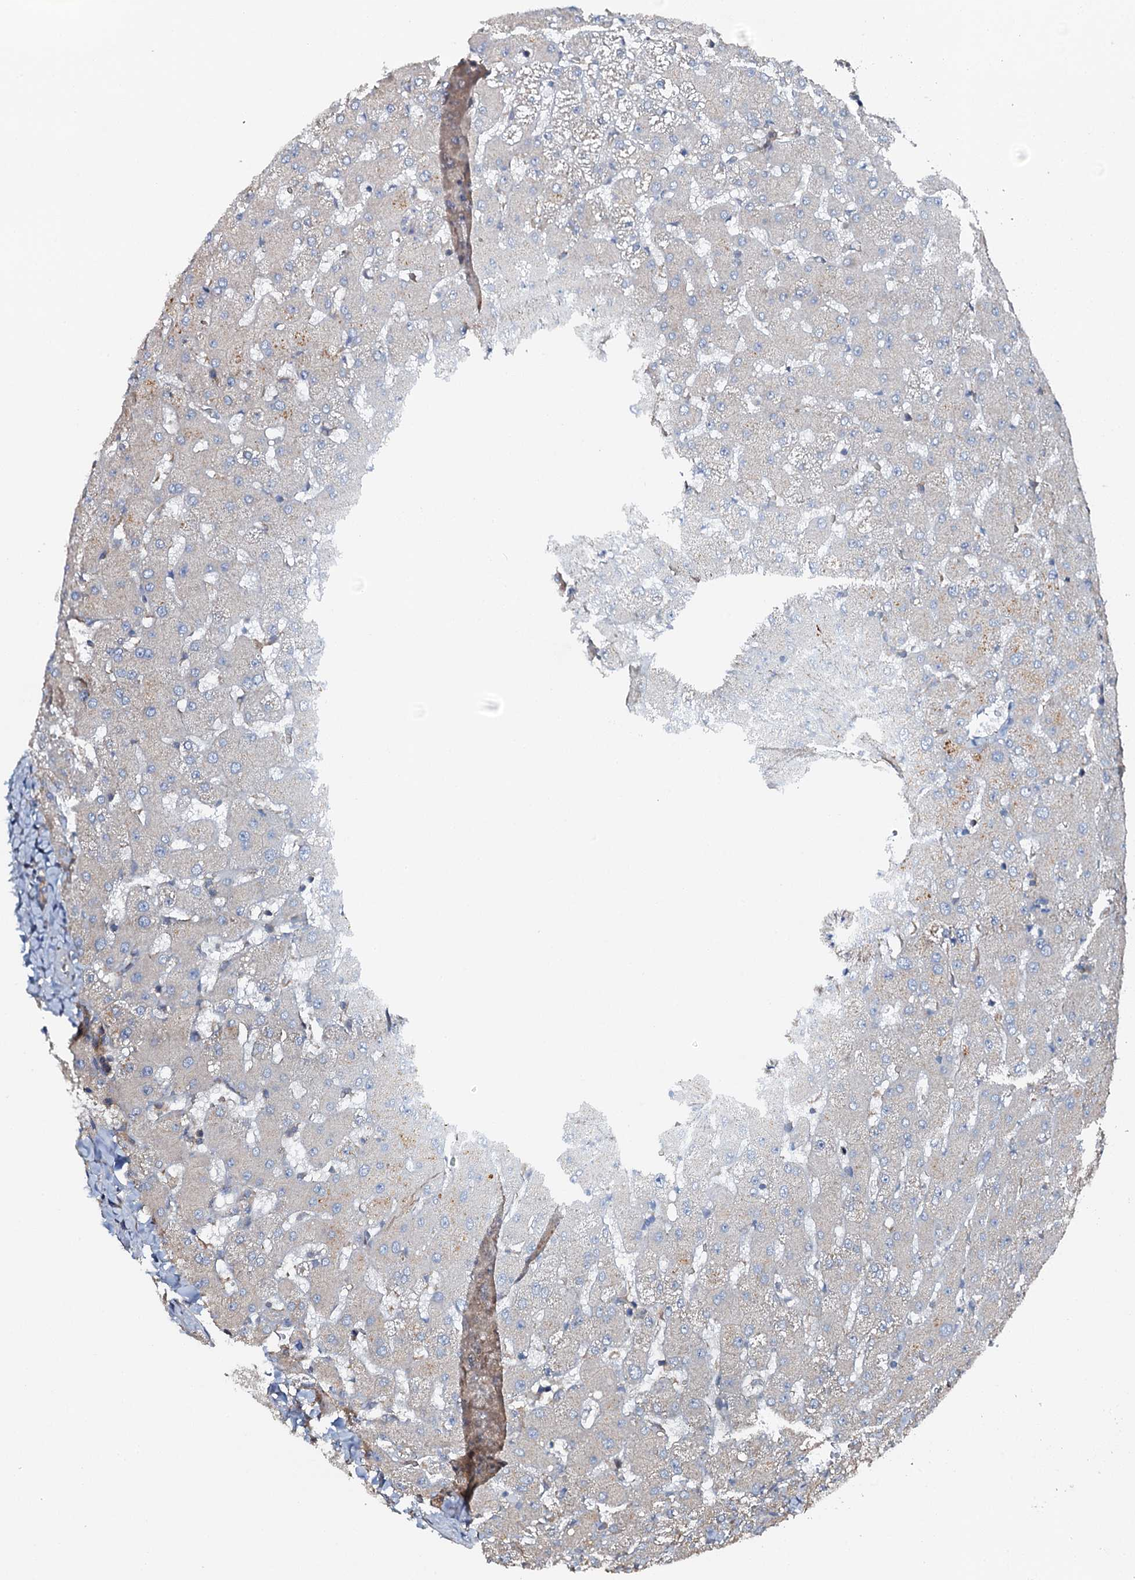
{"staining": {"intensity": "negative", "quantity": "none", "location": "none"}, "tissue": "liver", "cell_type": "Cholangiocytes", "image_type": "normal", "snomed": [{"axis": "morphology", "description": "Normal tissue, NOS"}, {"axis": "topography", "description": "Liver"}], "caption": "Liver stained for a protein using IHC demonstrates no positivity cholangiocytes.", "gene": "FLYWCH1", "patient": {"sex": "female", "age": 63}}